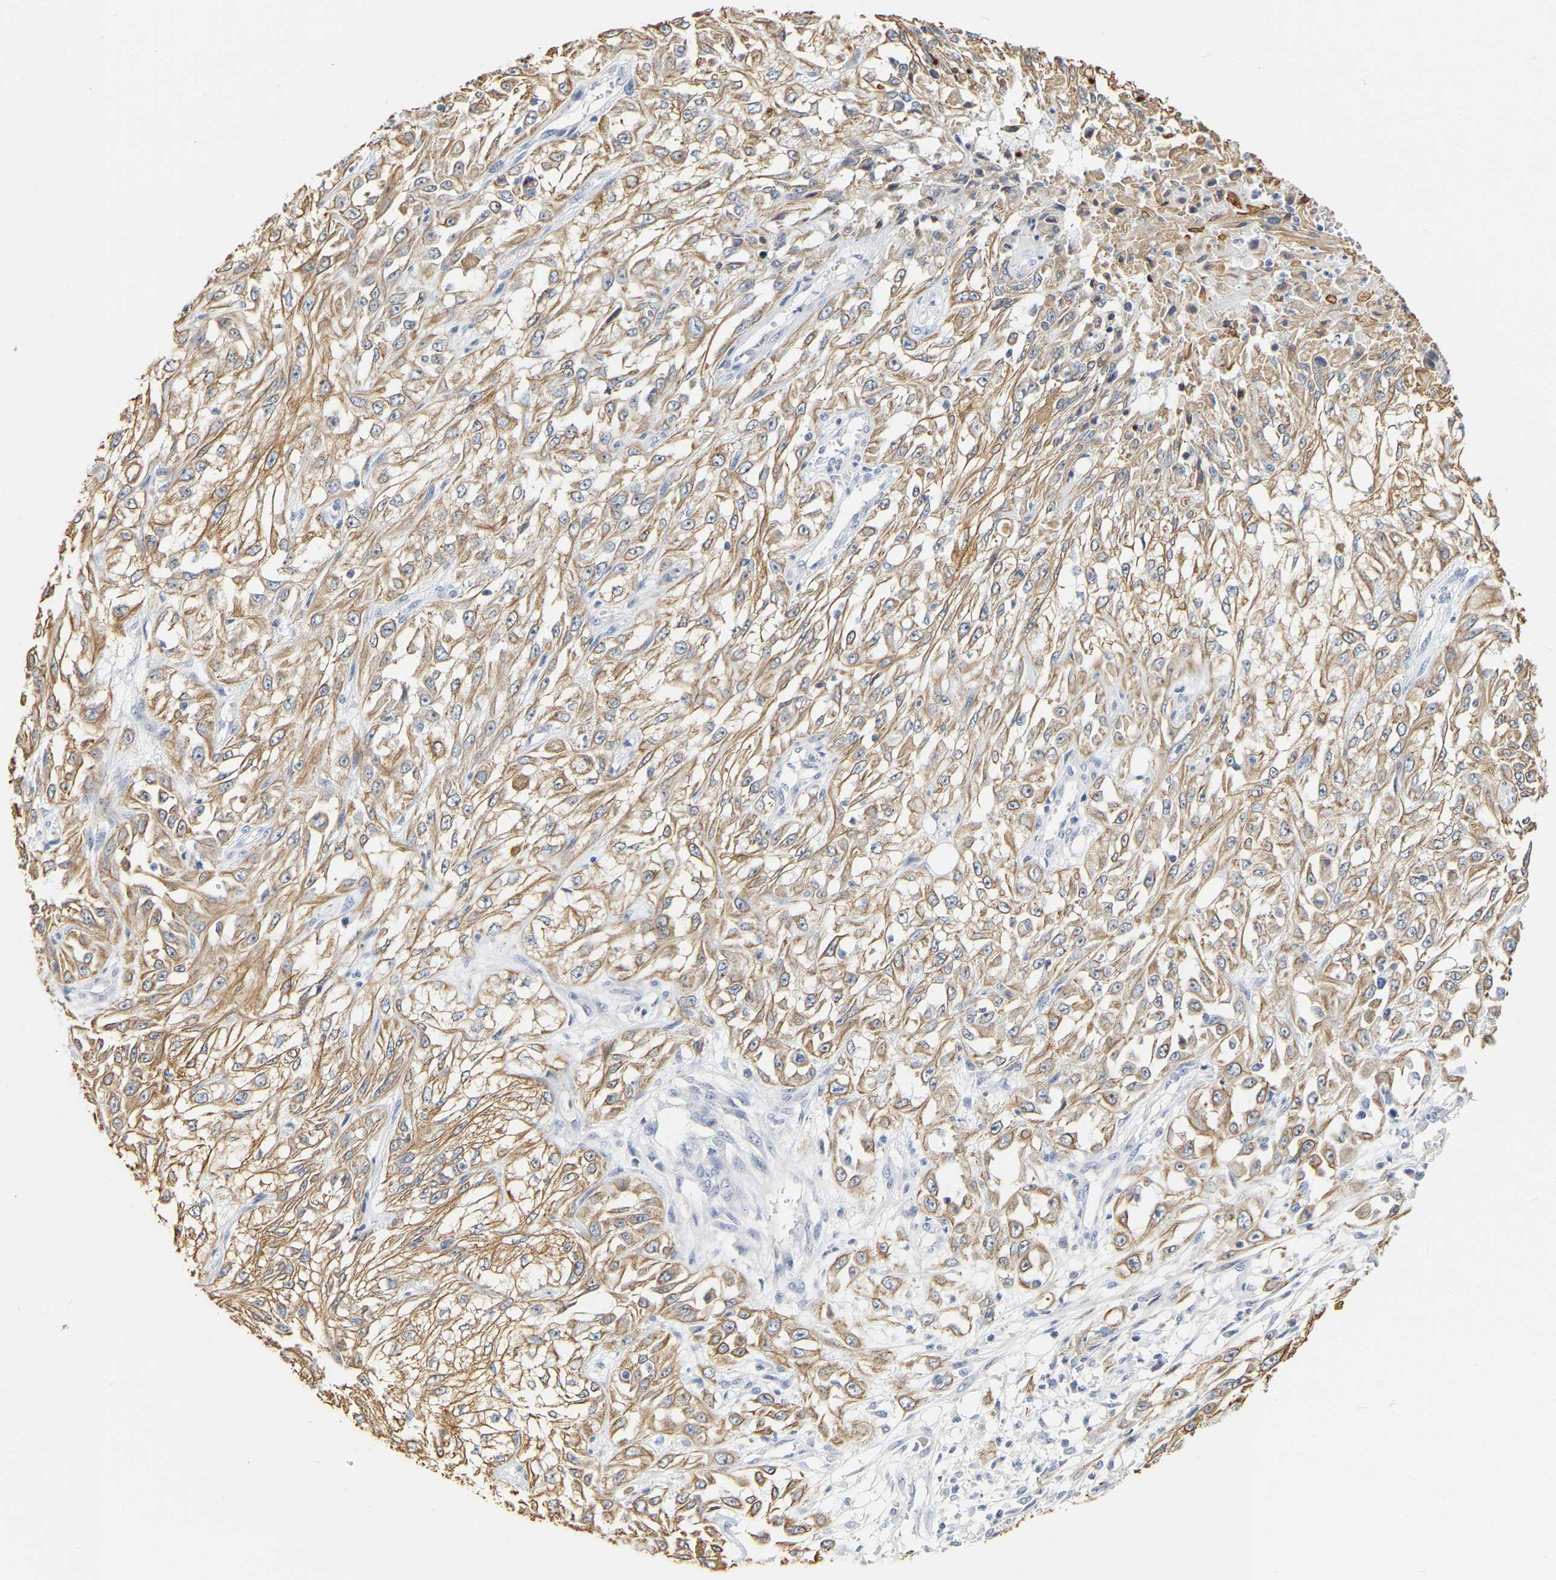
{"staining": {"intensity": "moderate", "quantity": ">75%", "location": "cytoplasmic/membranous"}, "tissue": "skin cancer", "cell_type": "Tumor cells", "image_type": "cancer", "snomed": [{"axis": "morphology", "description": "Squamous cell carcinoma, NOS"}, {"axis": "morphology", "description": "Squamous cell carcinoma, metastatic, NOS"}, {"axis": "topography", "description": "Skin"}, {"axis": "topography", "description": "Lymph node"}], "caption": "Protein staining of metastatic squamous cell carcinoma (skin) tissue demonstrates moderate cytoplasmic/membranous positivity in about >75% of tumor cells.", "gene": "KRT76", "patient": {"sex": "male", "age": 75}}